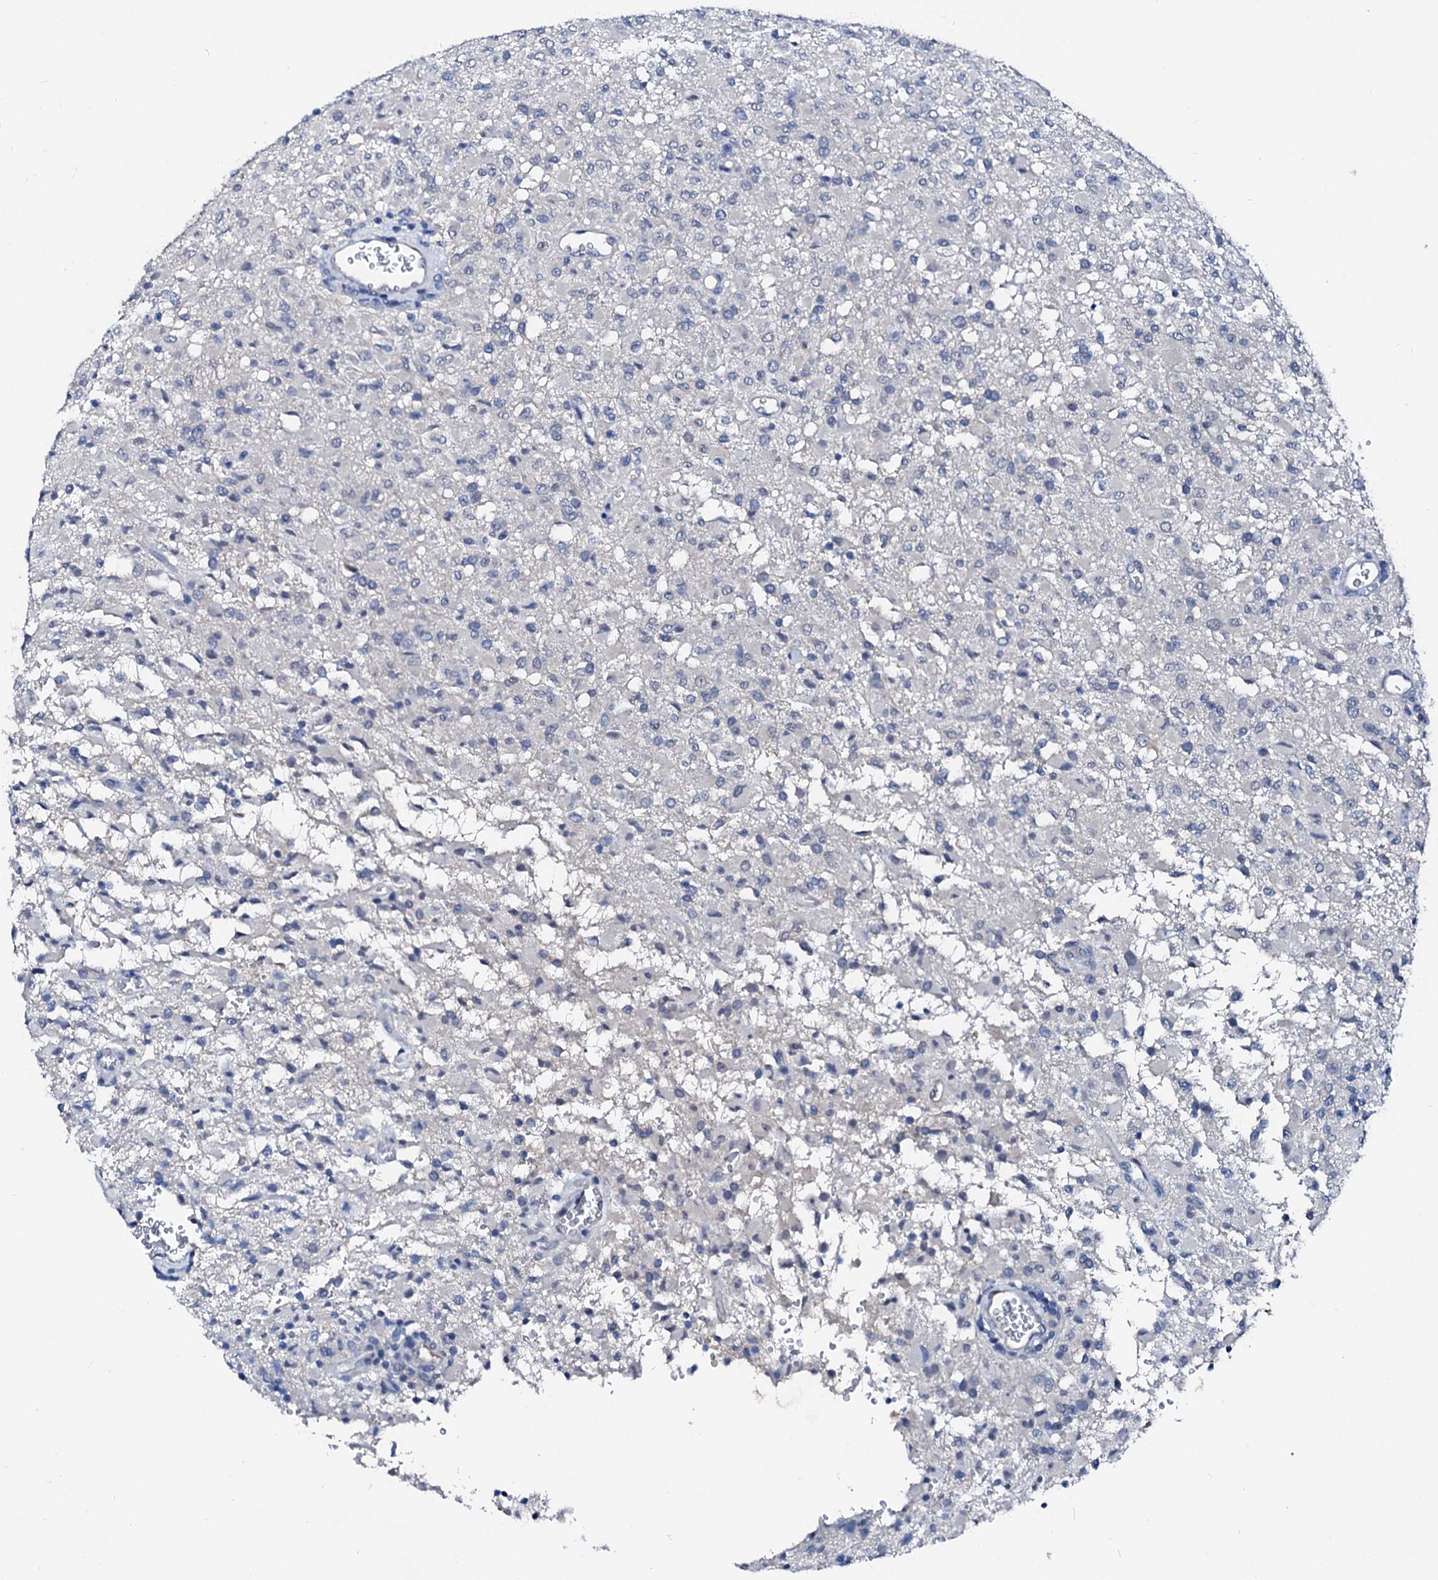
{"staining": {"intensity": "negative", "quantity": "none", "location": "none"}, "tissue": "glioma", "cell_type": "Tumor cells", "image_type": "cancer", "snomed": [{"axis": "morphology", "description": "Glioma, malignant, High grade"}, {"axis": "topography", "description": "Brain"}], "caption": "Histopathology image shows no protein expression in tumor cells of malignant glioma (high-grade) tissue.", "gene": "CSN2", "patient": {"sex": "female", "age": 57}}